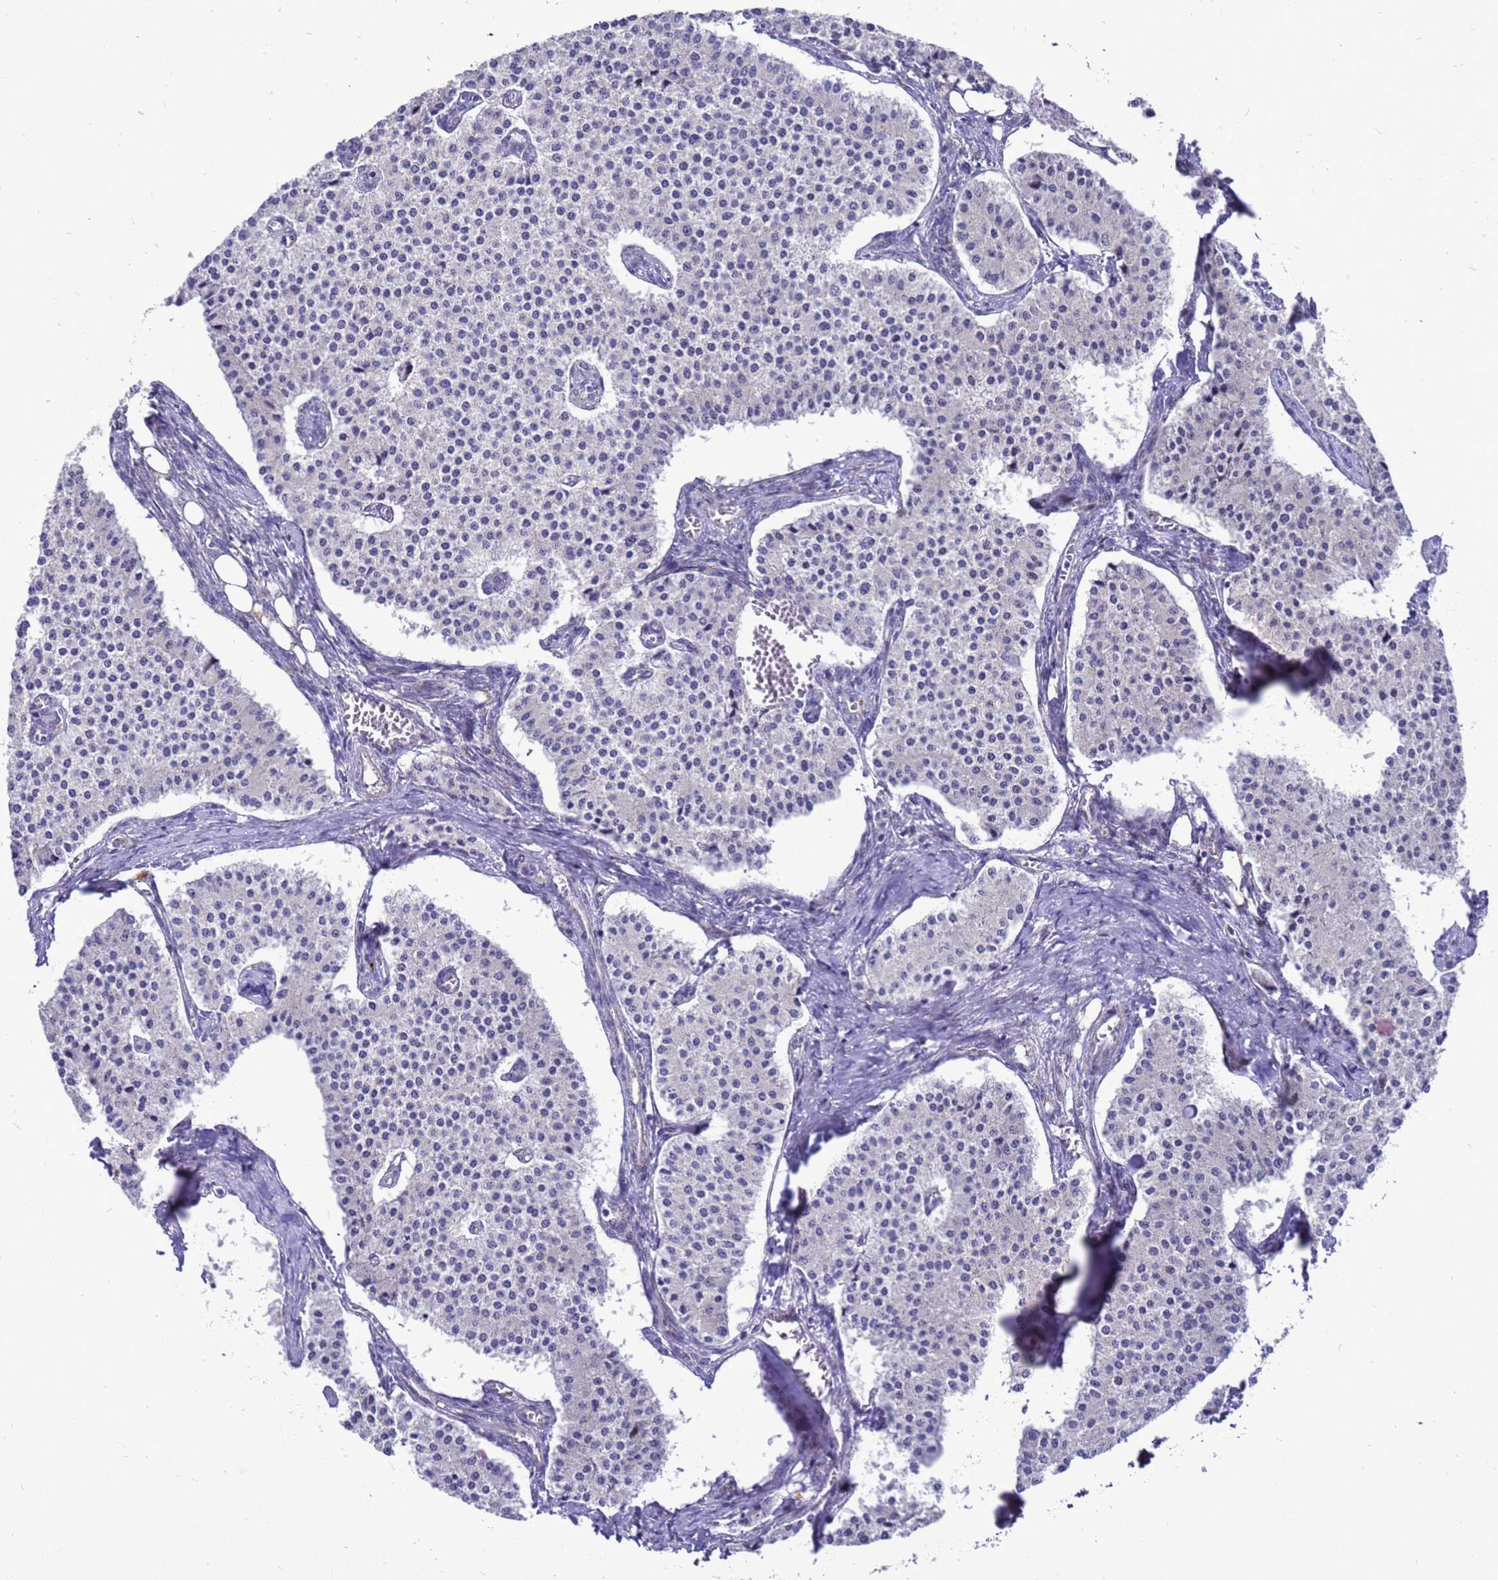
{"staining": {"intensity": "negative", "quantity": "none", "location": "none"}, "tissue": "carcinoid", "cell_type": "Tumor cells", "image_type": "cancer", "snomed": [{"axis": "morphology", "description": "Carcinoid, malignant, NOS"}, {"axis": "topography", "description": "Colon"}], "caption": "Immunohistochemical staining of human carcinoid (malignant) reveals no significant staining in tumor cells. (DAB immunohistochemistry visualized using brightfield microscopy, high magnification).", "gene": "POP7", "patient": {"sex": "female", "age": 52}}